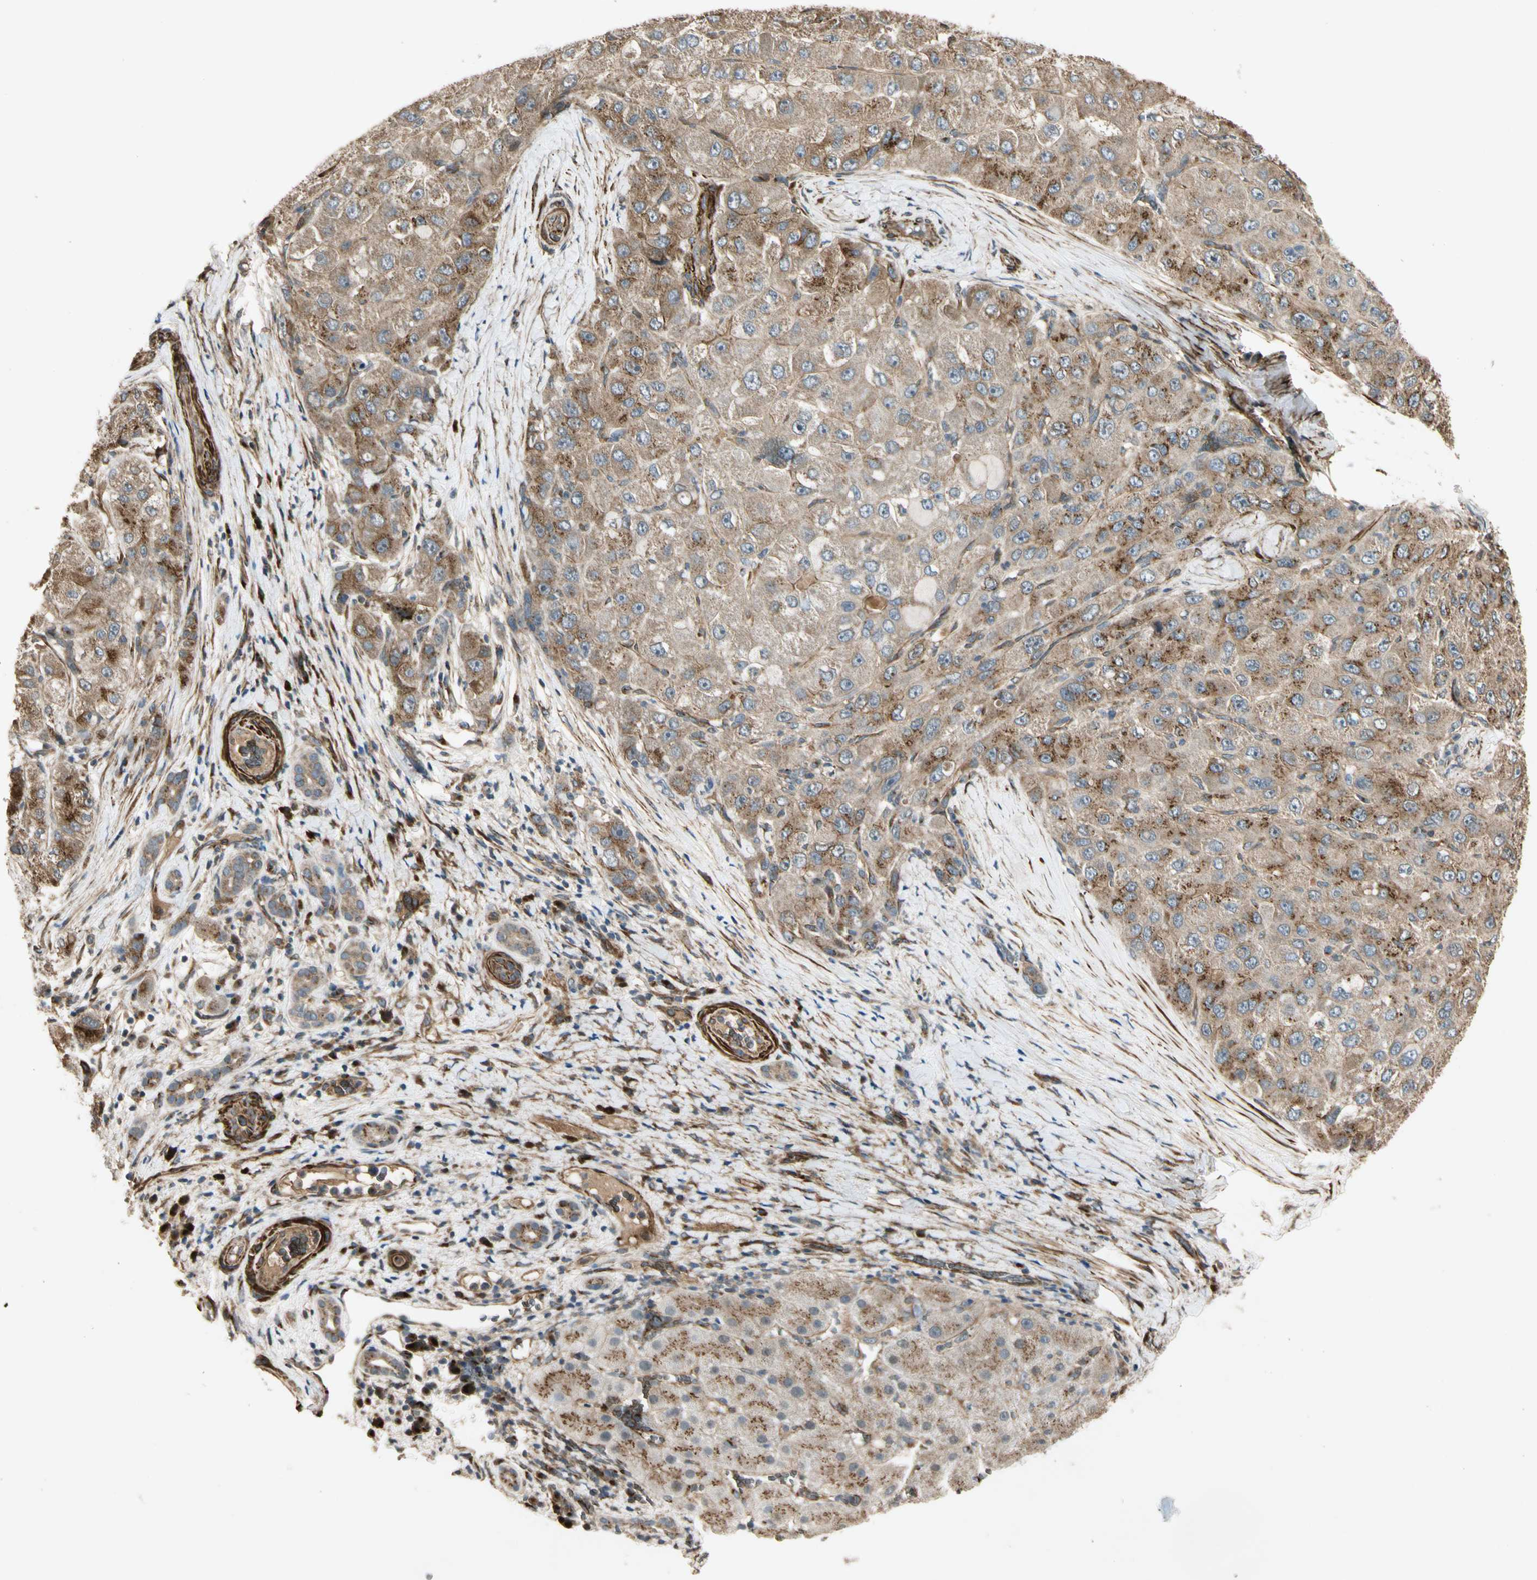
{"staining": {"intensity": "moderate", "quantity": ">75%", "location": "cytoplasmic/membranous"}, "tissue": "liver cancer", "cell_type": "Tumor cells", "image_type": "cancer", "snomed": [{"axis": "morphology", "description": "Carcinoma, Hepatocellular, NOS"}, {"axis": "topography", "description": "Liver"}], "caption": "Immunohistochemical staining of human liver hepatocellular carcinoma shows medium levels of moderate cytoplasmic/membranous positivity in approximately >75% of tumor cells.", "gene": "GCK", "patient": {"sex": "male", "age": 80}}